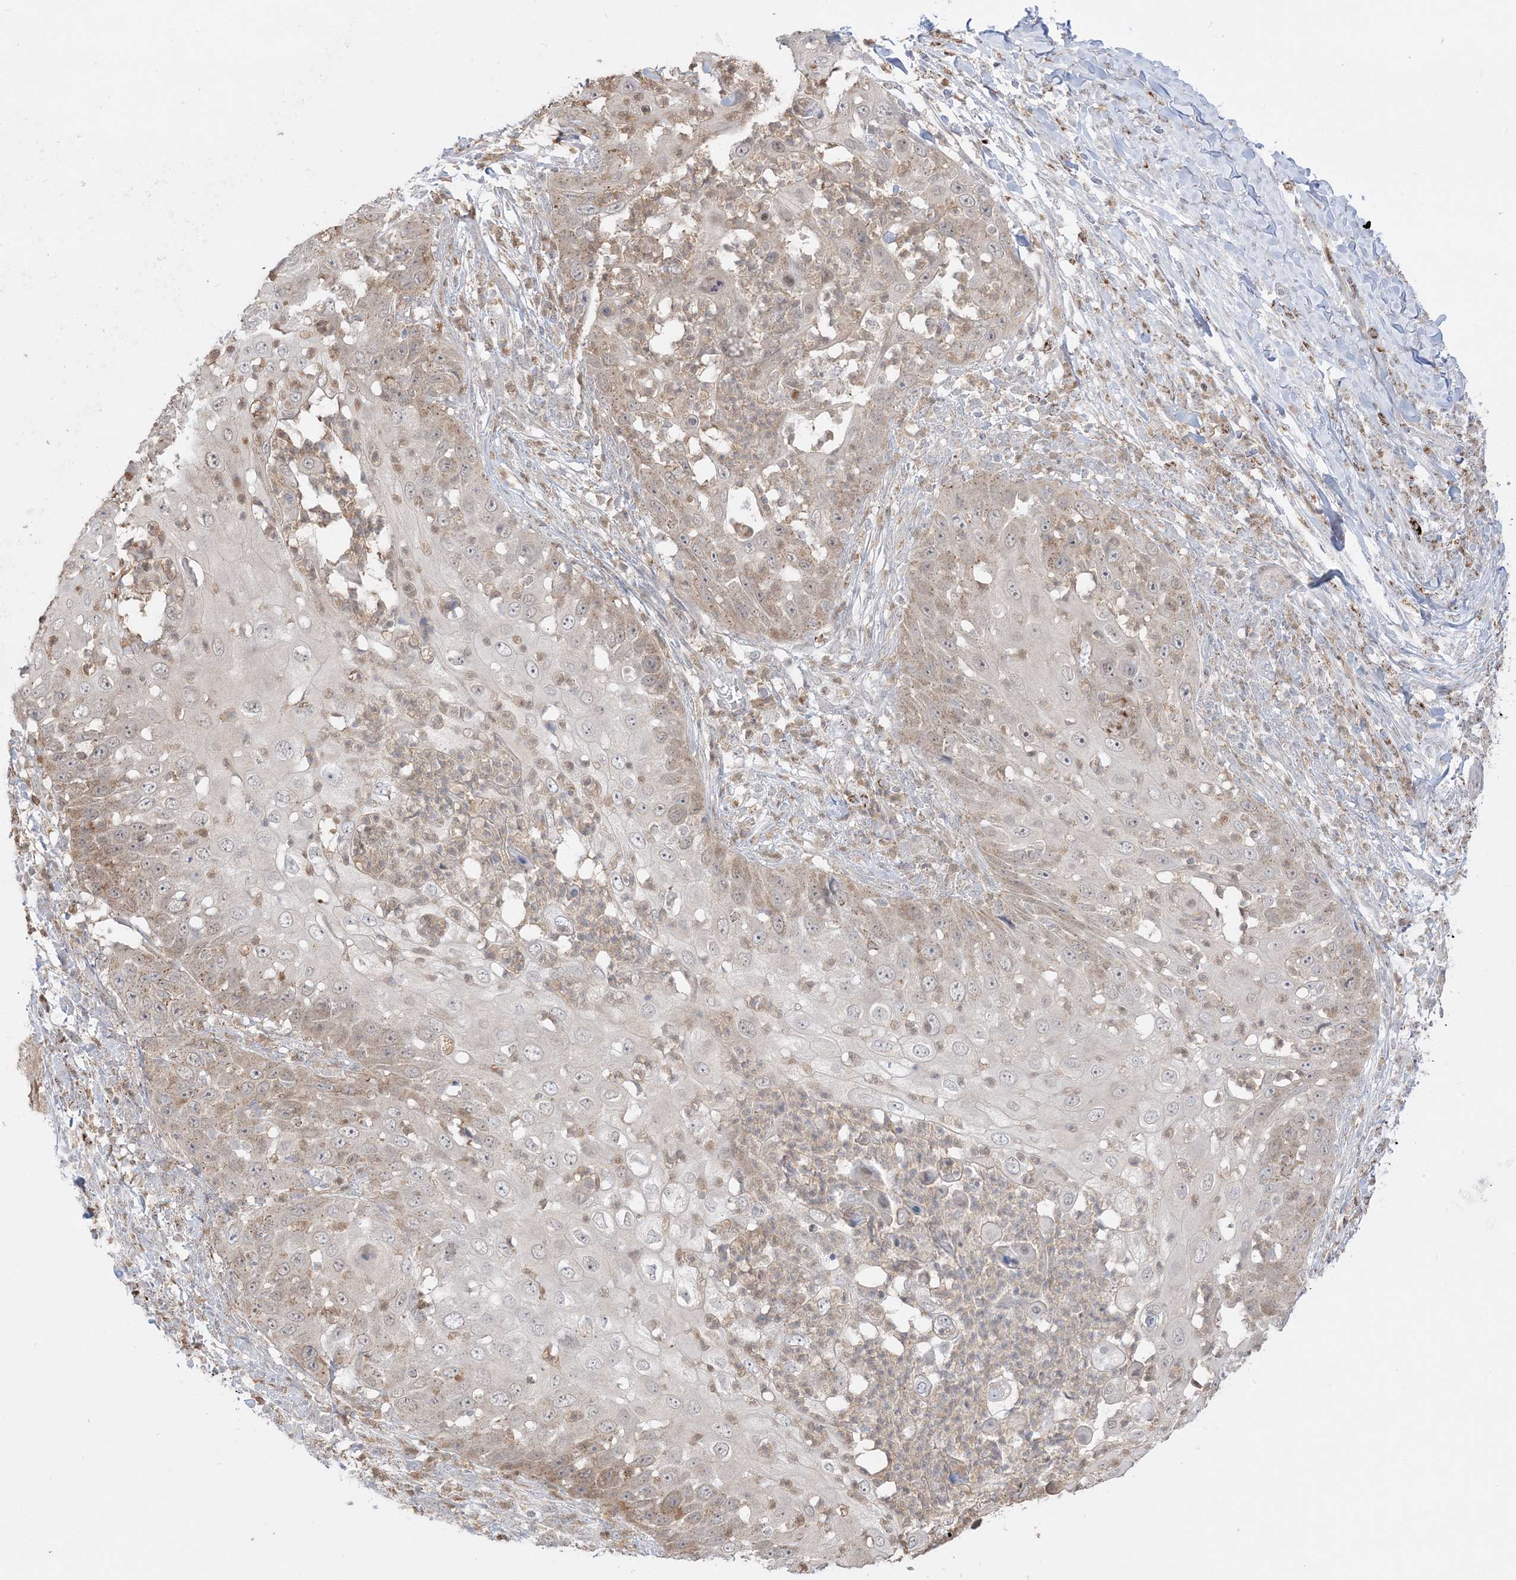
{"staining": {"intensity": "moderate", "quantity": "25%-75%", "location": "cytoplasmic/membranous"}, "tissue": "skin cancer", "cell_type": "Tumor cells", "image_type": "cancer", "snomed": [{"axis": "morphology", "description": "Squamous cell carcinoma, NOS"}, {"axis": "topography", "description": "Skin"}], "caption": "This histopathology image exhibits IHC staining of skin squamous cell carcinoma, with medium moderate cytoplasmic/membranous staining in approximately 25%-75% of tumor cells.", "gene": "KANSL3", "patient": {"sex": "female", "age": 44}}